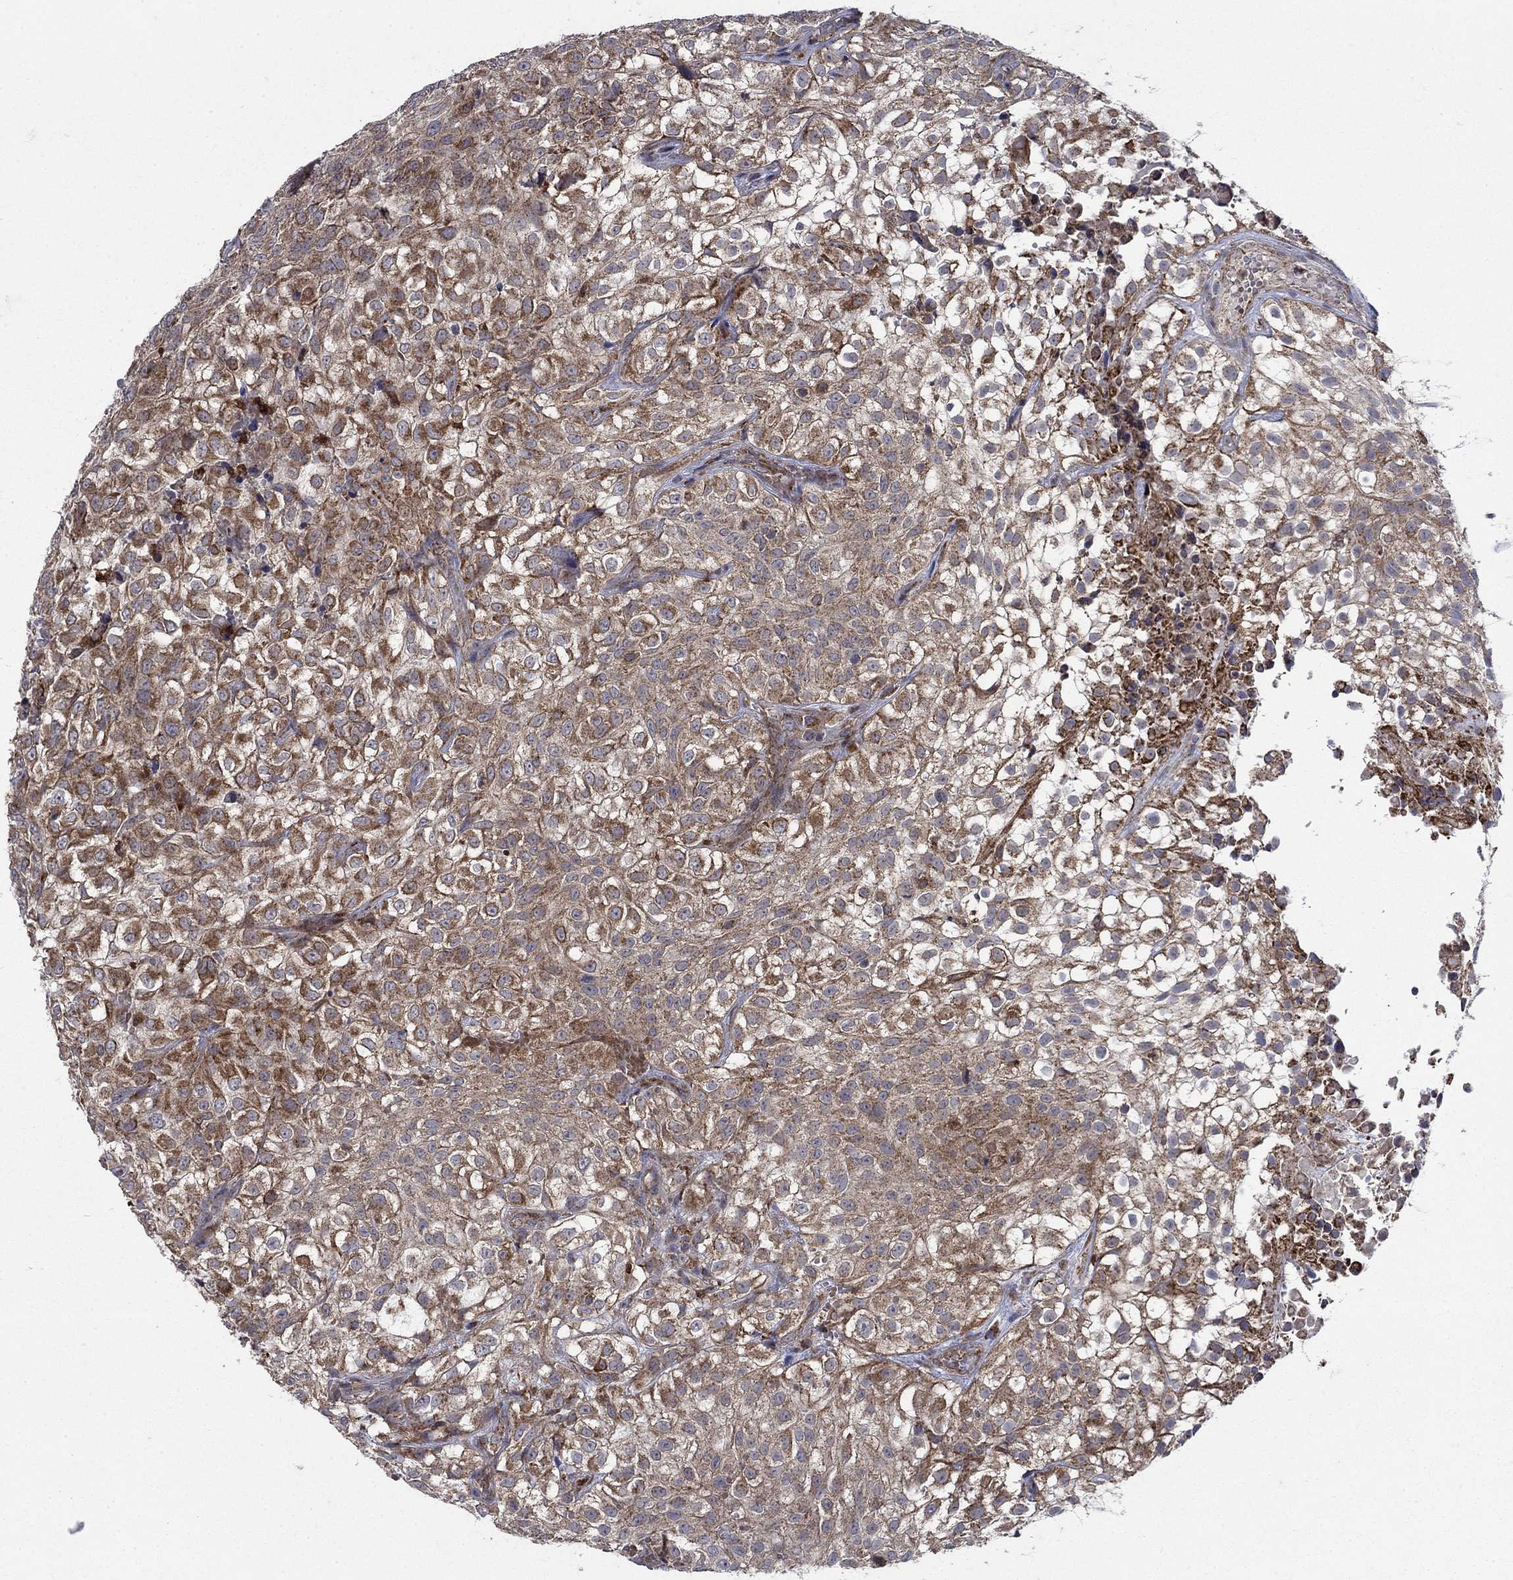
{"staining": {"intensity": "moderate", "quantity": ">75%", "location": "cytoplasmic/membranous"}, "tissue": "urothelial cancer", "cell_type": "Tumor cells", "image_type": "cancer", "snomed": [{"axis": "morphology", "description": "Urothelial carcinoma, High grade"}, {"axis": "topography", "description": "Urinary bladder"}], "caption": "Immunohistochemical staining of human urothelial carcinoma (high-grade) exhibits medium levels of moderate cytoplasmic/membranous protein staining in approximately >75% of tumor cells. (DAB IHC with brightfield microscopy, high magnification).", "gene": "RNF19B", "patient": {"sex": "male", "age": 56}}